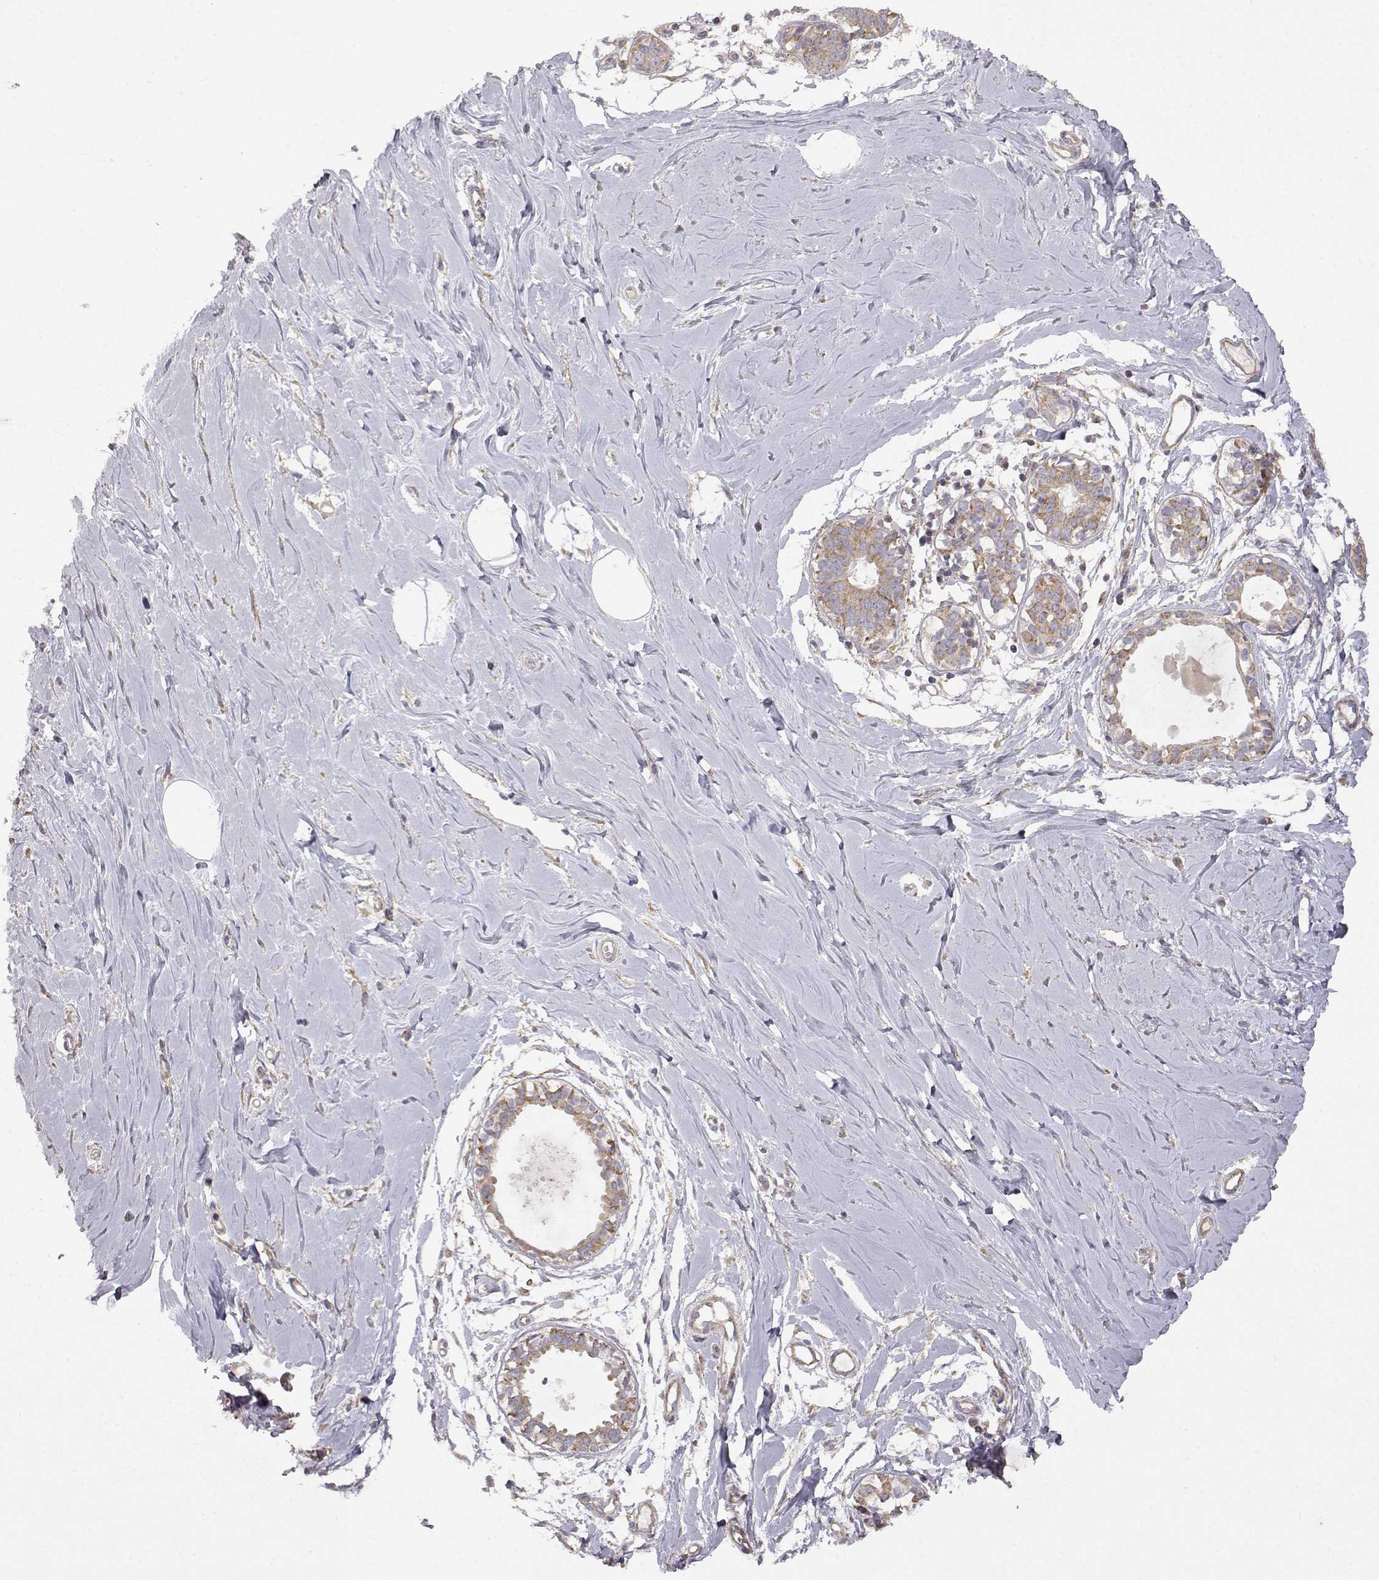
{"staining": {"intensity": "negative", "quantity": "none", "location": "none"}, "tissue": "breast", "cell_type": "Adipocytes", "image_type": "normal", "snomed": [{"axis": "morphology", "description": "Normal tissue, NOS"}, {"axis": "topography", "description": "Breast"}], "caption": "Protein analysis of unremarkable breast reveals no significant expression in adipocytes. The staining was performed using DAB (3,3'-diaminobenzidine) to visualize the protein expression in brown, while the nuclei were stained in blue with hematoxylin (Magnification: 20x).", "gene": "DDC", "patient": {"sex": "female", "age": 49}}